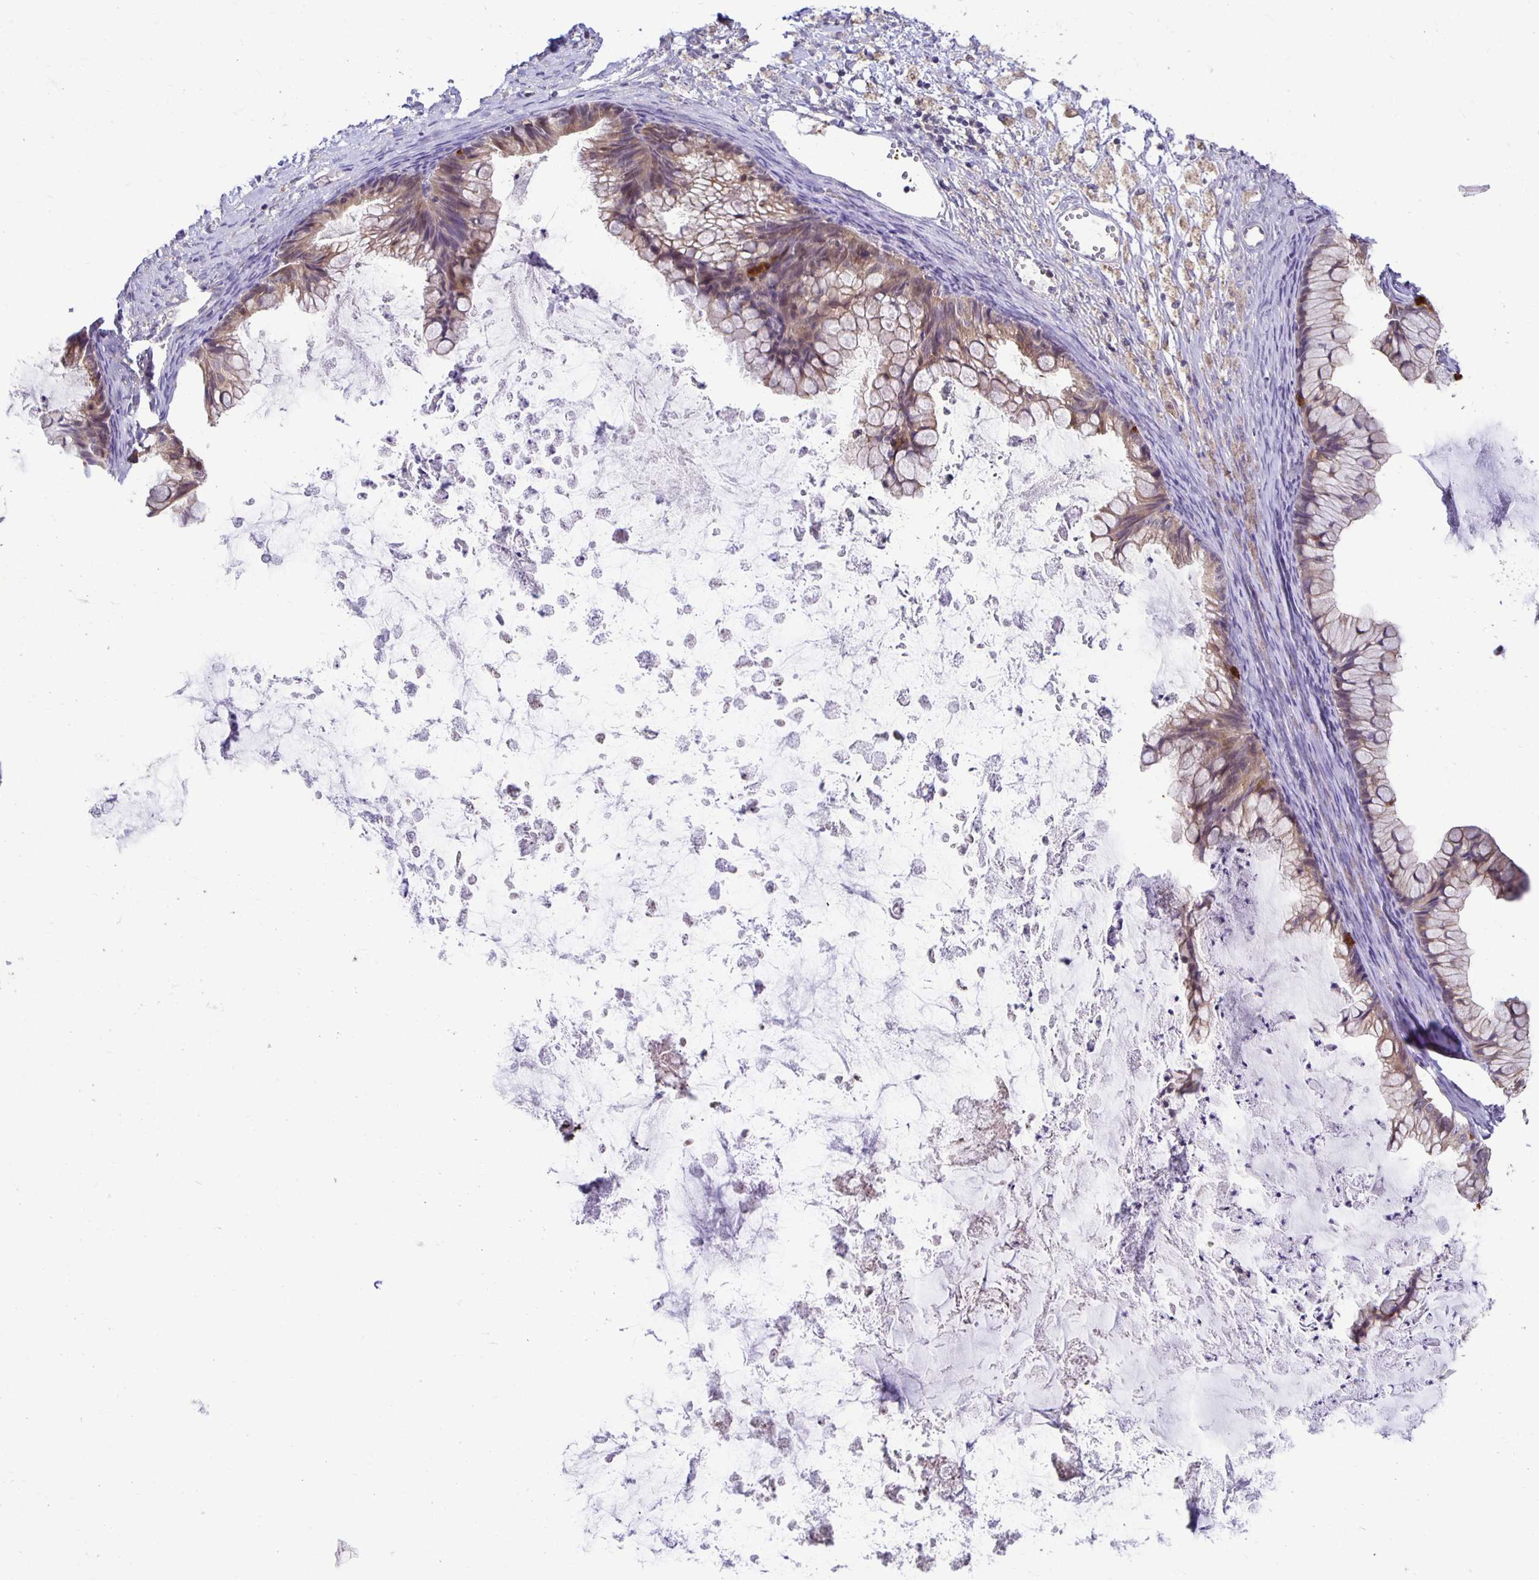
{"staining": {"intensity": "weak", "quantity": ">75%", "location": "cytoplasmic/membranous"}, "tissue": "ovarian cancer", "cell_type": "Tumor cells", "image_type": "cancer", "snomed": [{"axis": "morphology", "description": "Cystadenocarcinoma, mucinous, NOS"}, {"axis": "topography", "description": "Ovary"}], "caption": "Mucinous cystadenocarcinoma (ovarian) stained with a protein marker exhibits weak staining in tumor cells.", "gene": "MIEN1", "patient": {"sex": "female", "age": 35}}